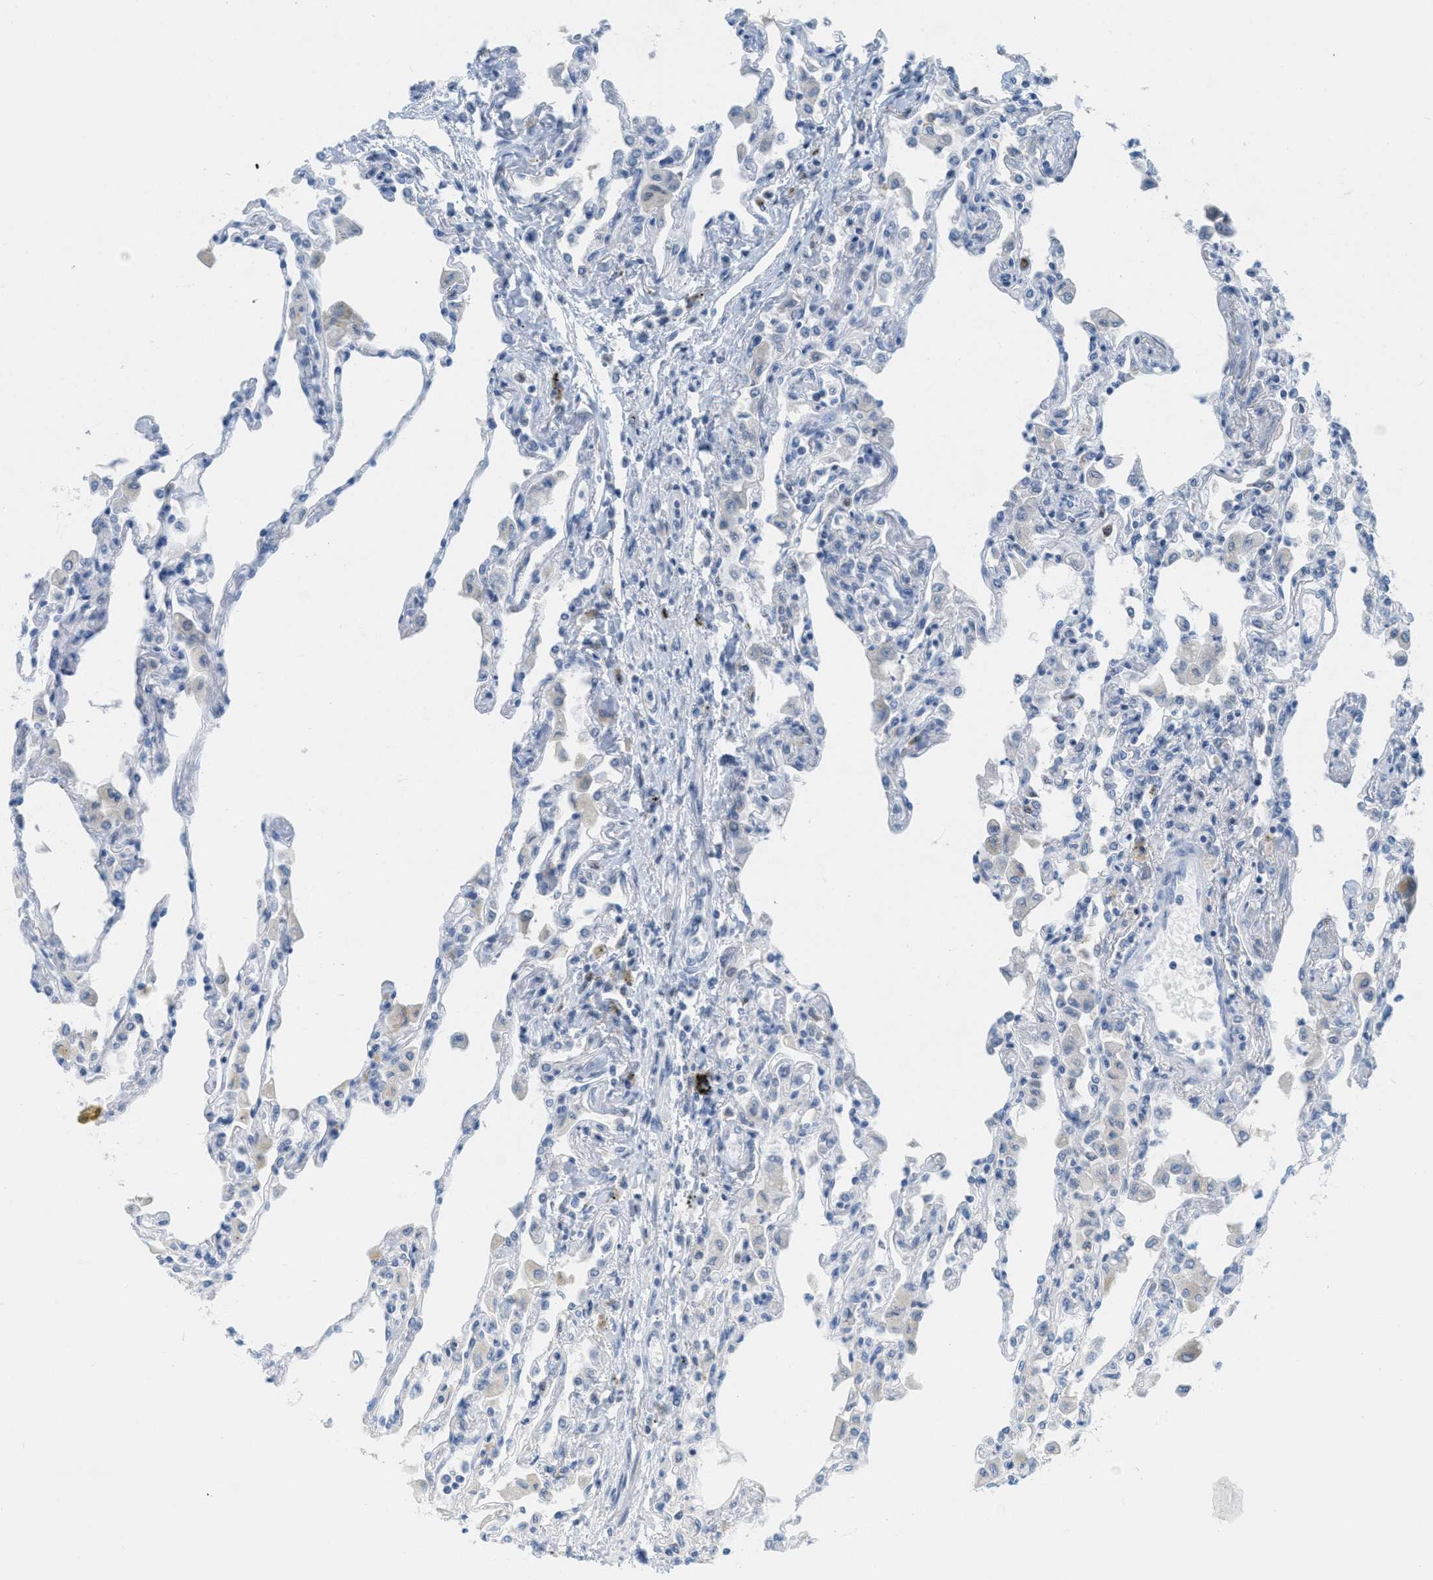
{"staining": {"intensity": "negative", "quantity": "none", "location": "none"}, "tissue": "lung", "cell_type": "Alveolar cells", "image_type": "normal", "snomed": [{"axis": "morphology", "description": "Normal tissue, NOS"}, {"axis": "topography", "description": "Bronchus"}, {"axis": "topography", "description": "Lung"}], "caption": "Photomicrograph shows no significant protein positivity in alveolar cells of benign lung.", "gene": "TEX264", "patient": {"sex": "female", "age": 49}}